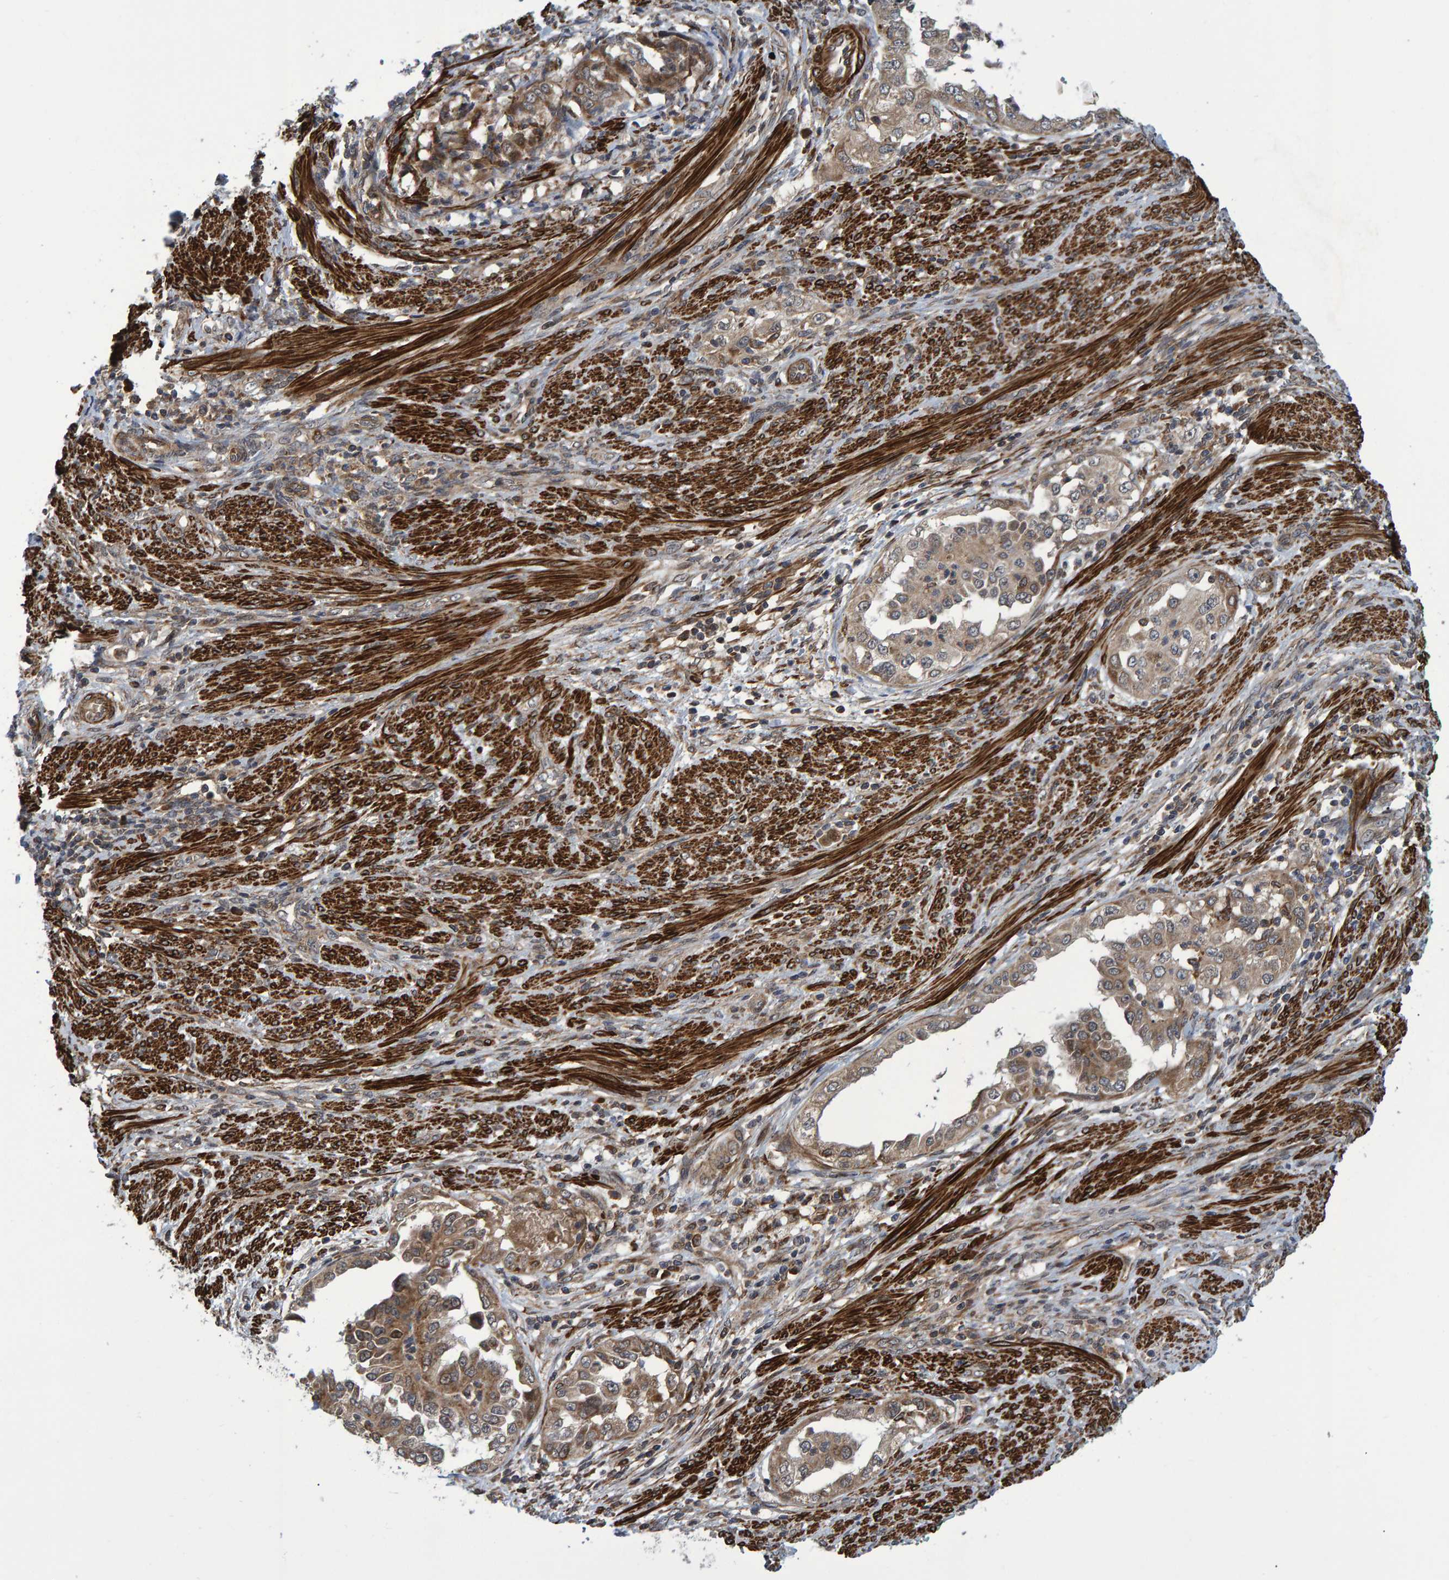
{"staining": {"intensity": "weak", "quantity": ">75%", "location": "cytoplasmic/membranous"}, "tissue": "endometrial cancer", "cell_type": "Tumor cells", "image_type": "cancer", "snomed": [{"axis": "morphology", "description": "Adenocarcinoma, NOS"}, {"axis": "topography", "description": "Endometrium"}], "caption": "This image exhibits IHC staining of human endometrial adenocarcinoma, with low weak cytoplasmic/membranous expression in about >75% of tumor cells.", "gene": "ATP6V1H", "patient": {"sex": "female", "age": 85}}